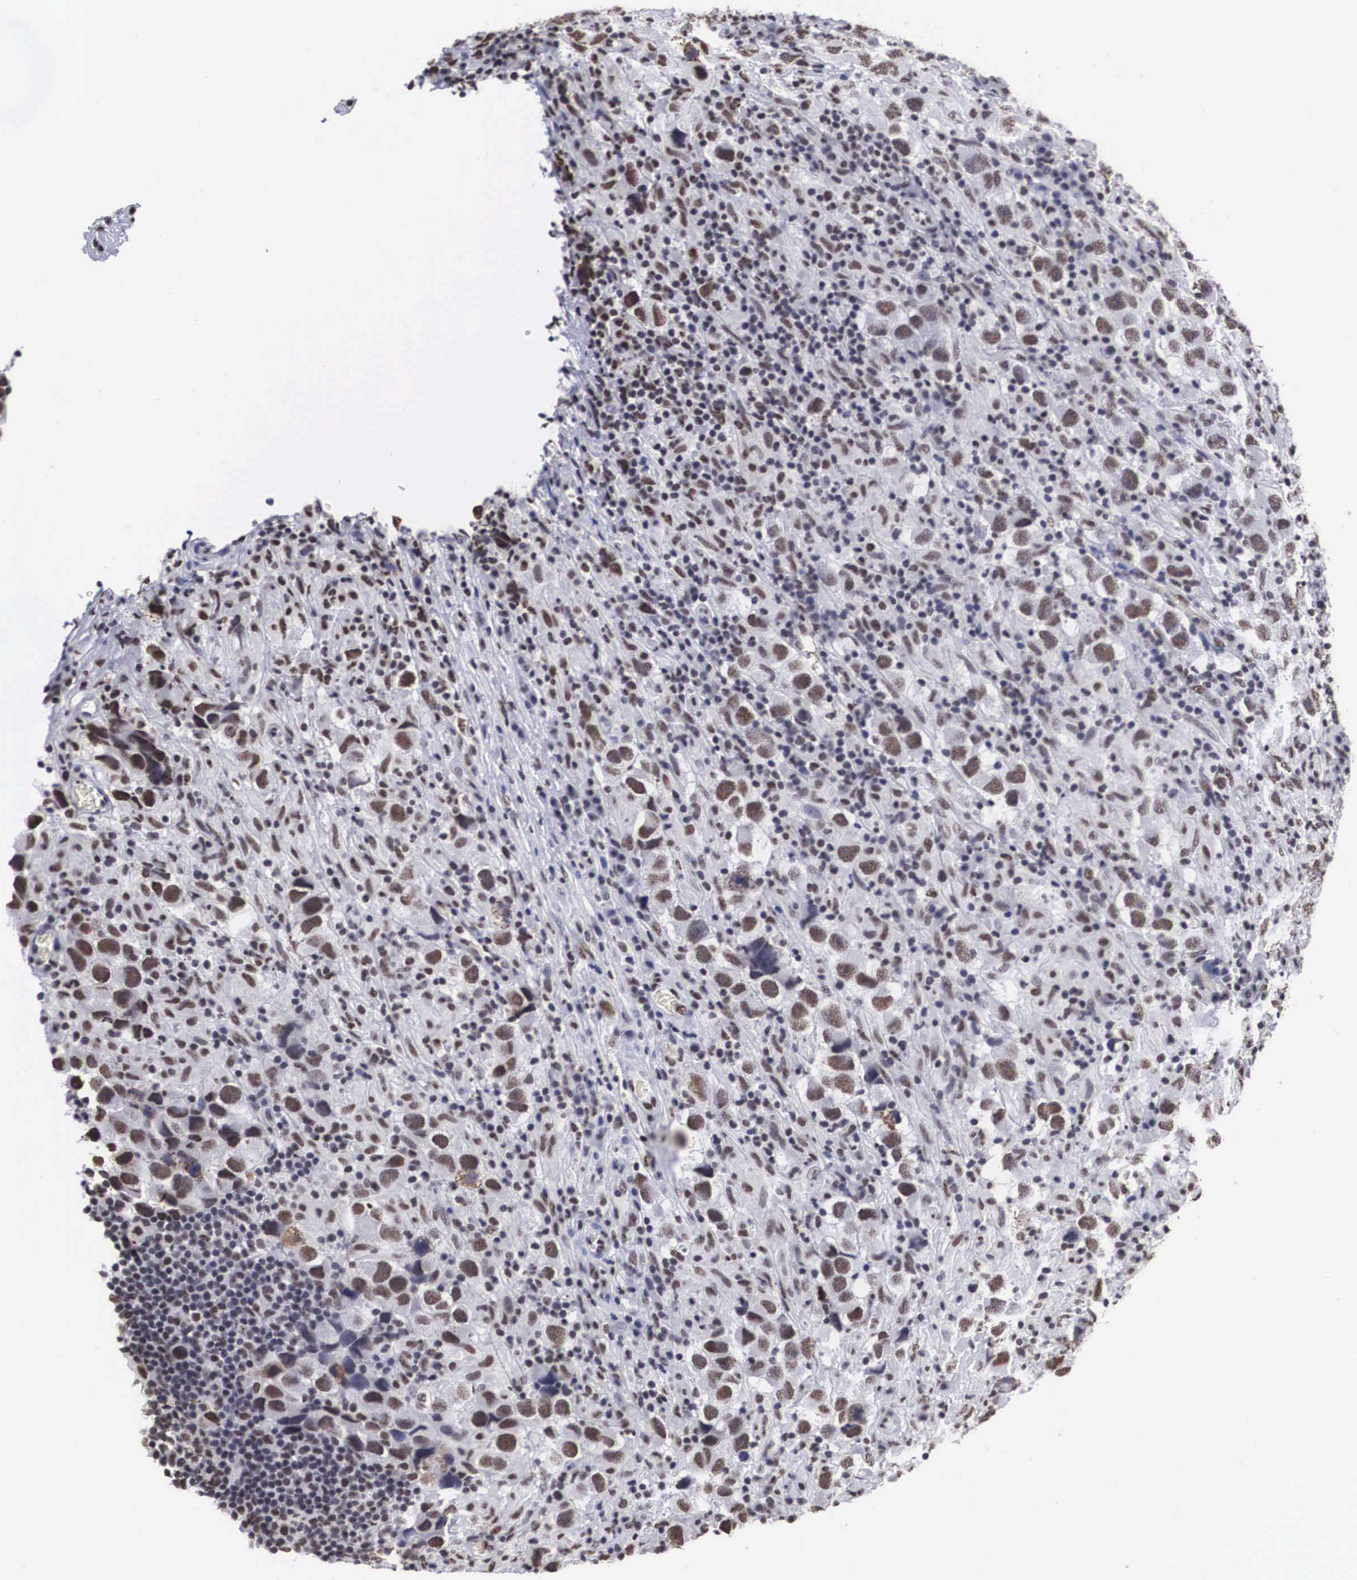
{"staining": {"intensity": "moderate", "quantity": ">75%", "location": "nuclear"}, "tissue": "testis cancer", "cell_type": "Tumor cells", "image_type": "cancer", "snomed": [{"axis": "morphology", "description": "Carcinoma, Embryonal, NOS"}, {"axis": "topography", "description": "Testis"}], "caption": "Tumor cells display medium levels of moderate nuclear expression in approximately >75% of cells in testis embryonal carcinoma. Using DAB (brown) and hematoxylin (blue) stains, captured at high magnification using brightfield microscopy.", "gene": "ACIN1", "patient": {"sex": "male", "age": 21}}